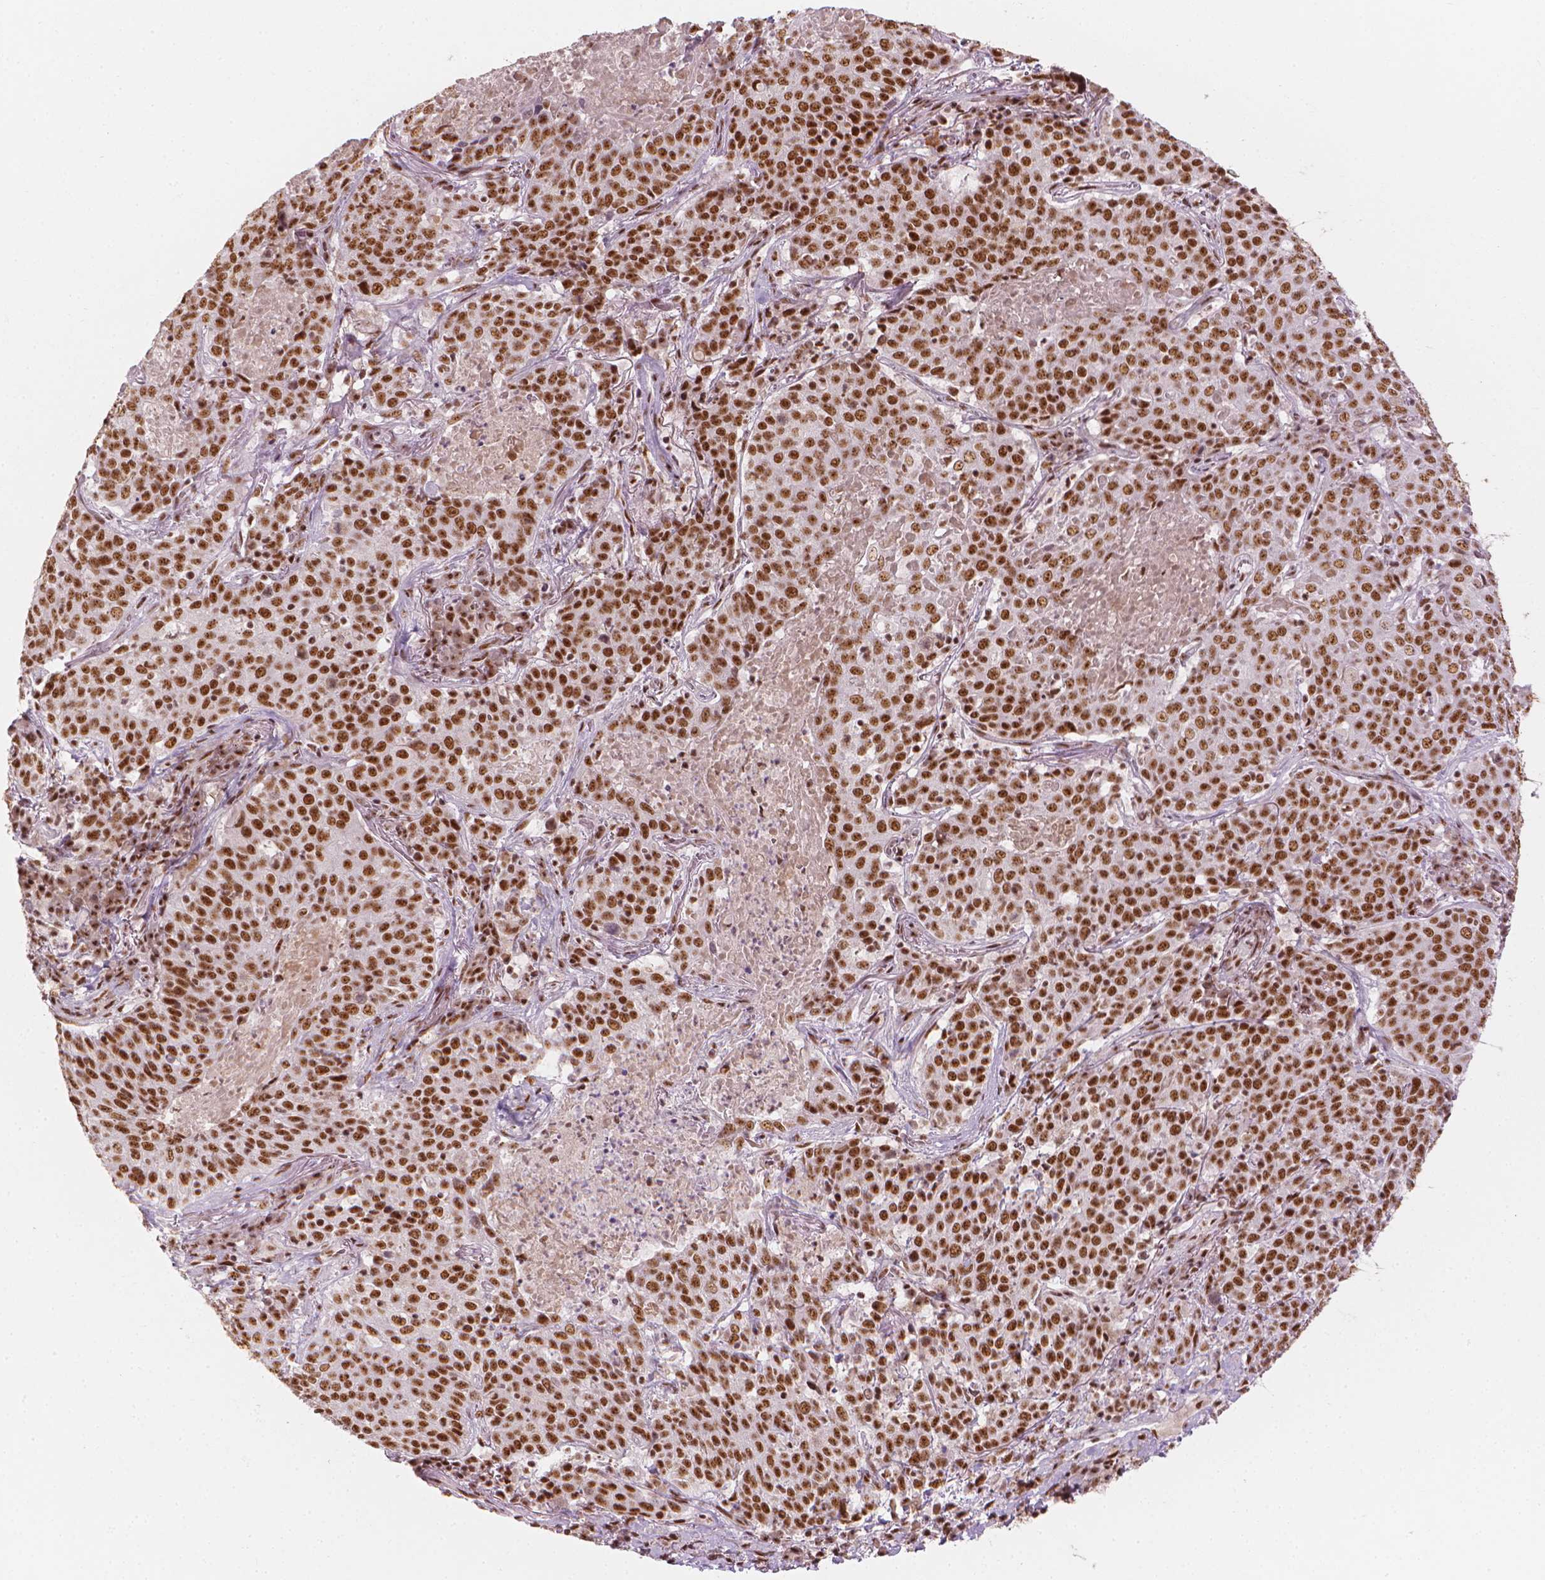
{"staining": {"intensity": "moderate", "quantity": ">75%", "location": "nuclear"}, "tissue": "lung cancer", "cell_type": "Tumor cells", "image_type": "cancer", "snomed": [{"axis": "morphology", "description": "Squamous cell carcinoma, NOS"}, {"axis": "topography", "description": "Lung"}], "caption": "The histopathology image reveals immunohistochemical staining of lung cancer (squamous cell carcinoma). There is moderate nuclear positivity is seen in about >75% of tumor cells.", "gene": "ELF2", "patient": {"sex": "male", "age": 82}}